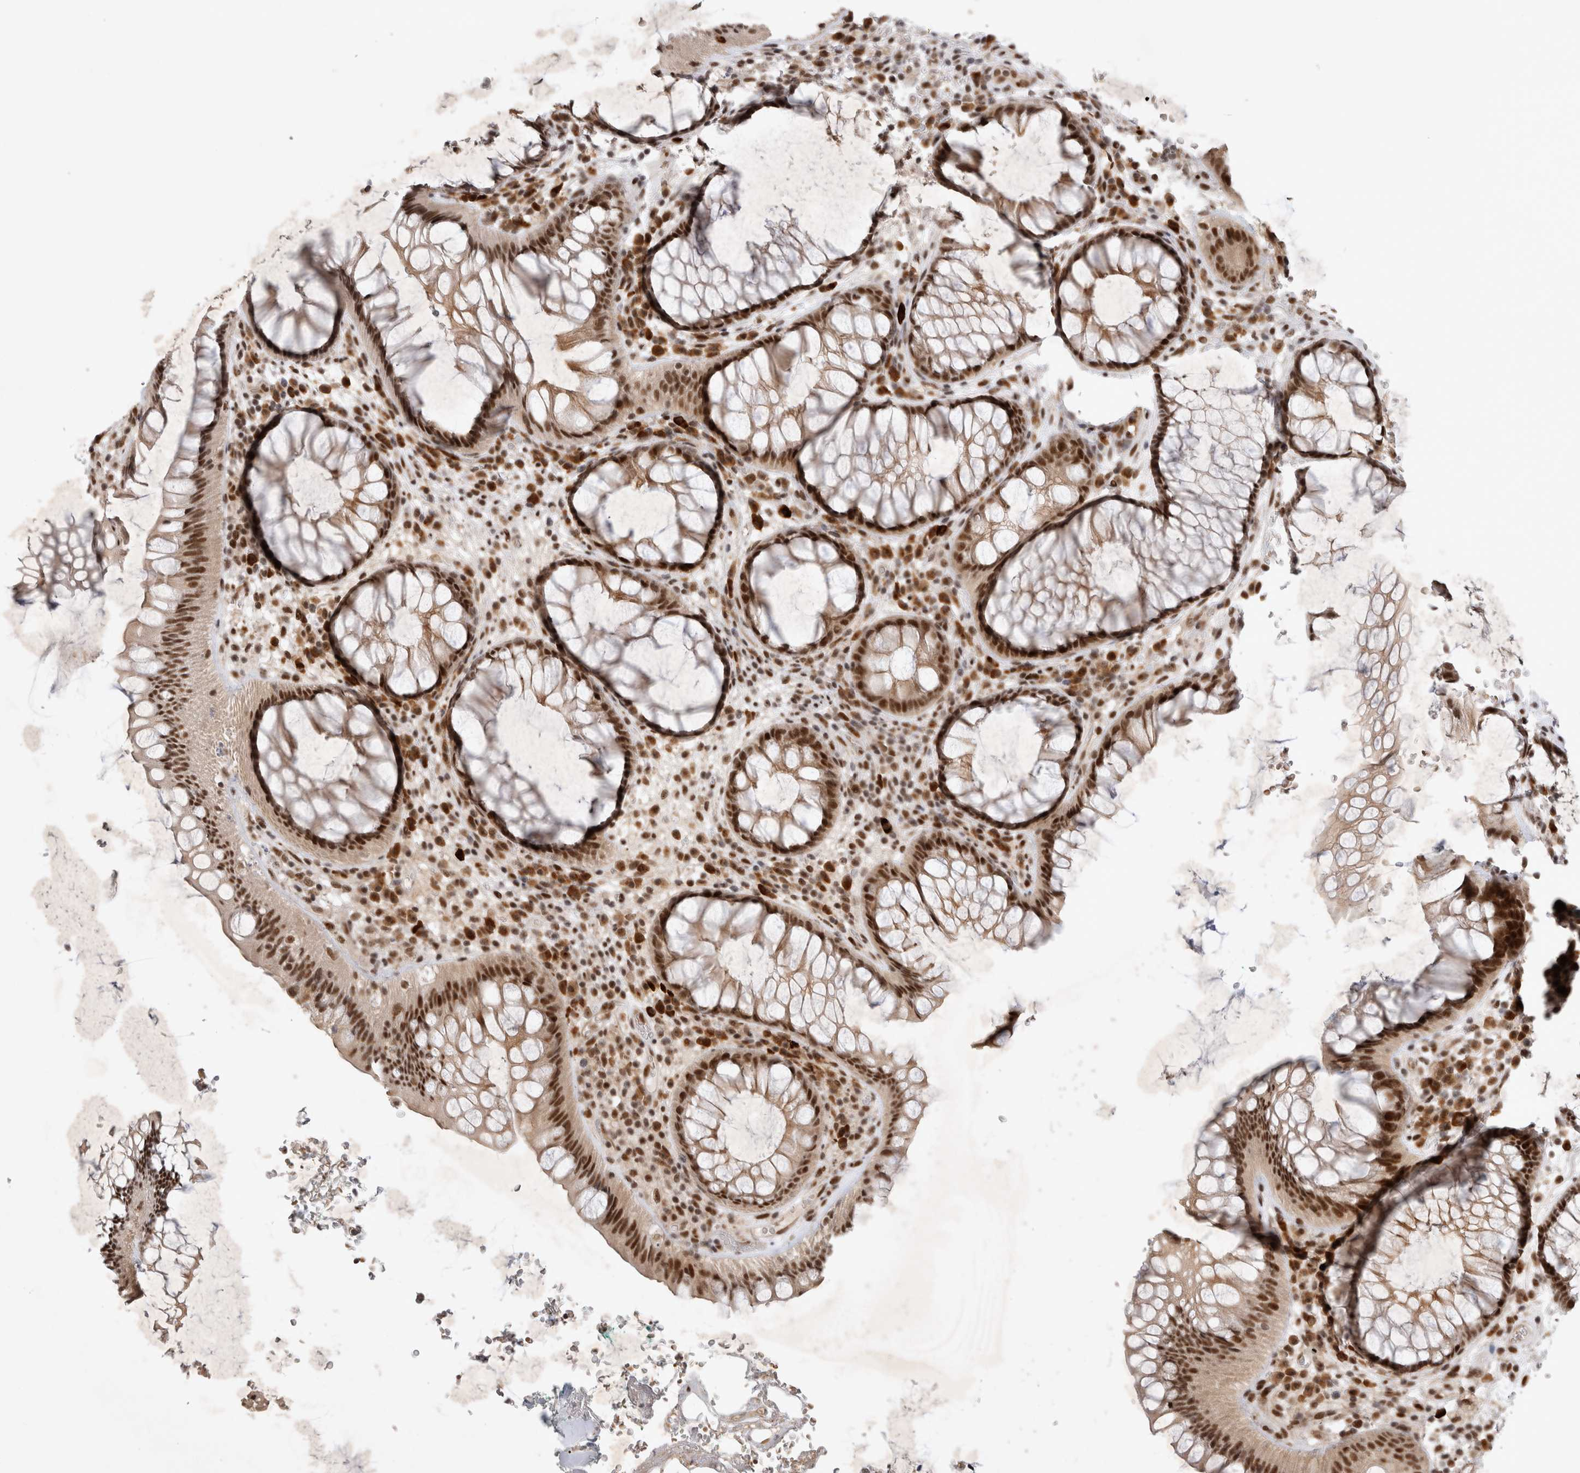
{"staining": {"intensity": "strong", "quantity": ">75%", "location": "nuclear"}, "tissue": "rectum", "cell_type": "Glandular cells", "image_type": "normal", "snomed": [{"axis": "morphology", "description": "Normal tissue, NOS"}, {"axis": "topography", "description": "Rectum"}], "caption": "Glandular cells exhibit high levels of strong nuclear staining in about >75% of cells in benign human rectum.", "gene": "HESX1", "patient": {"sex": "male", "age": 51}}